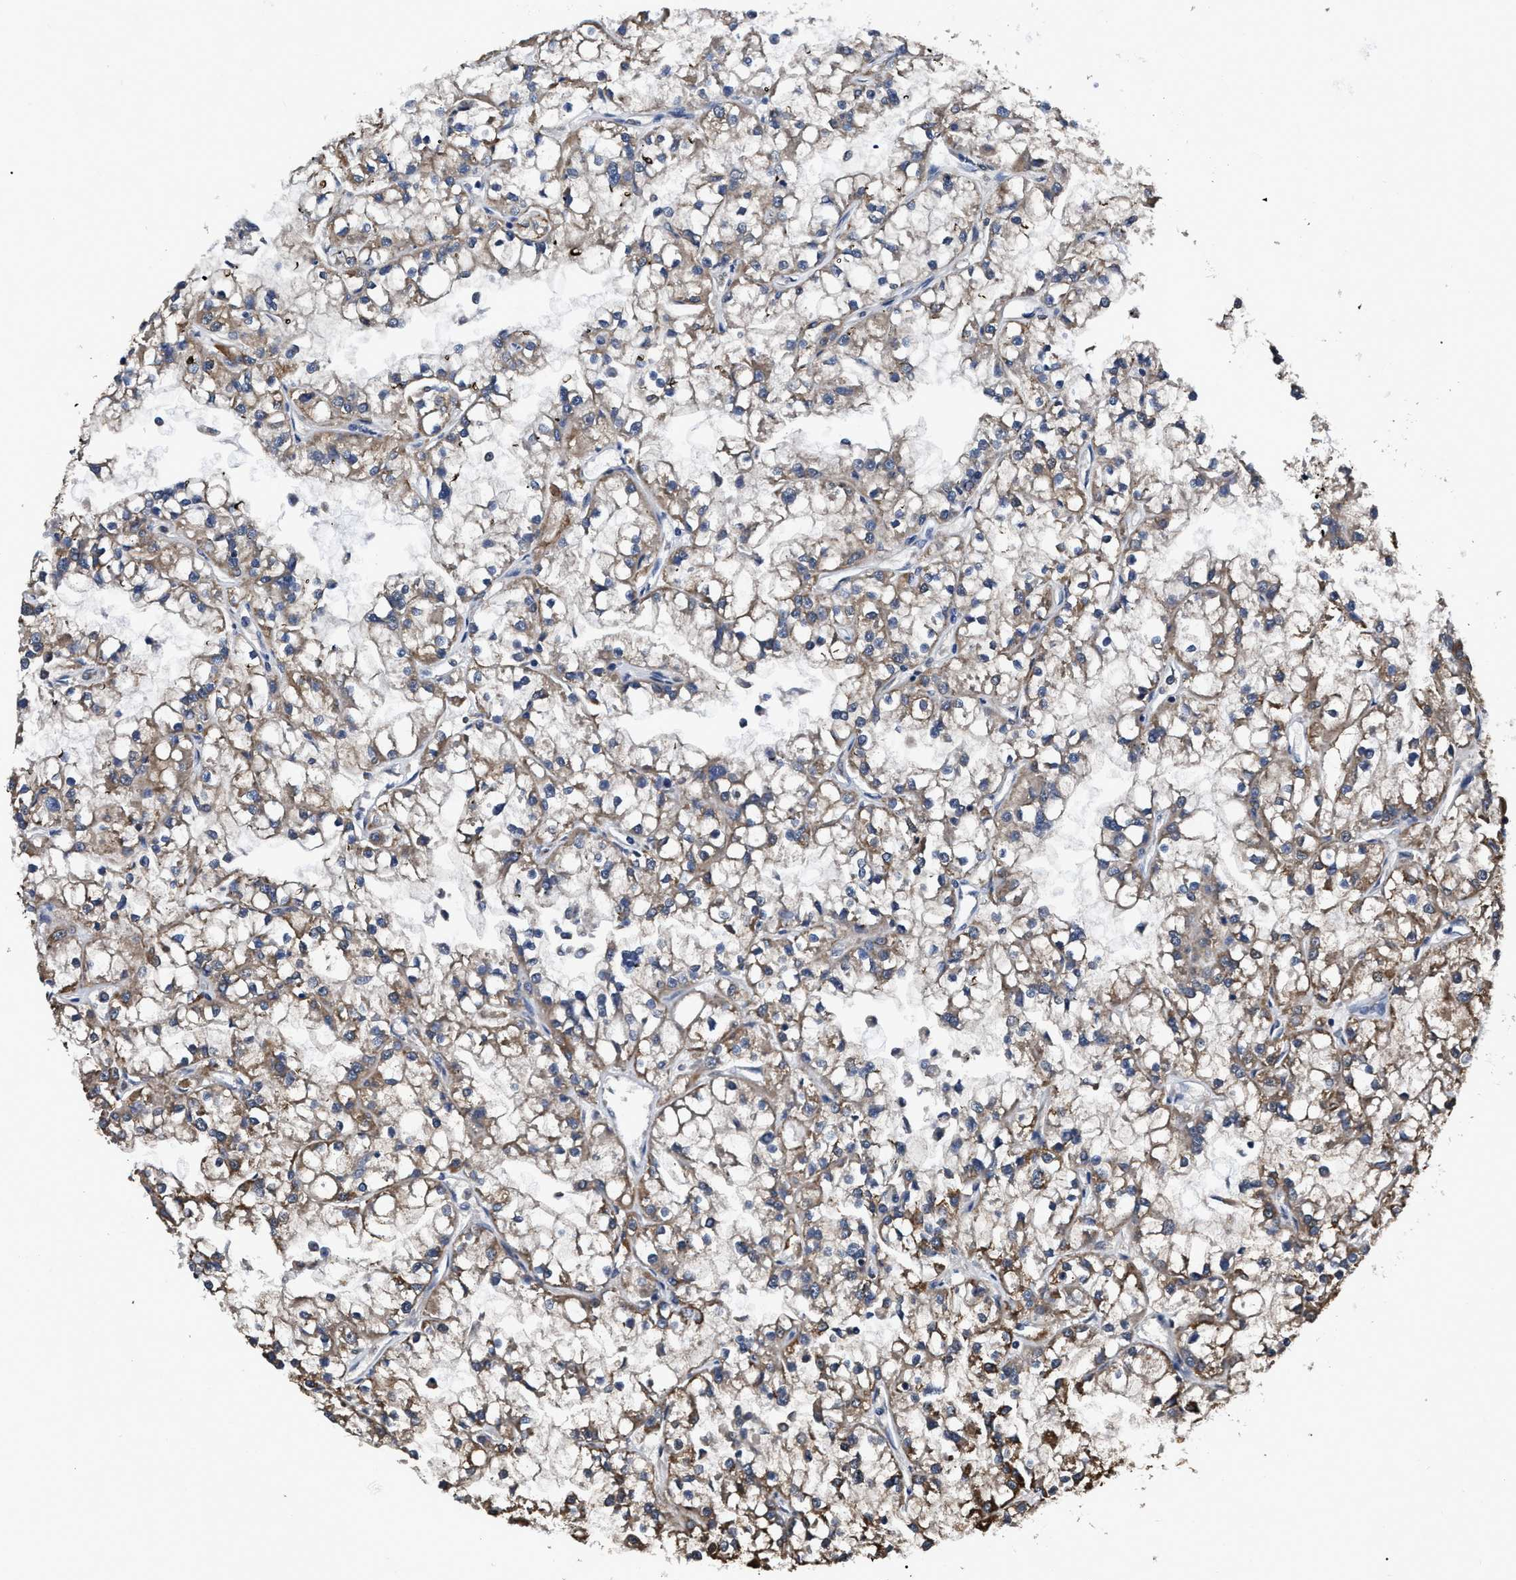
{"staining": {"intensity": "moderate", "quantity": ">75%", "location": "cytoplasmic/membranous"}, "tissue": "renal cancer", "cell_type": "Tumor cells", "image_type": "cancer", "snomed": [{"axis": "morphology", "description": "Adenocarcinoma, NOS"}, {"axis": "topography", "description": "Kidney"}], "caption": "An IHC image of neoplastic tissue is shown. Protein staining in brown shows moderate cytoplasmic/membranous positivity in renal adenocarcinoma within tumor cells.", "gene": "GET4", "patient": {"sex": "female", "age": 52}}